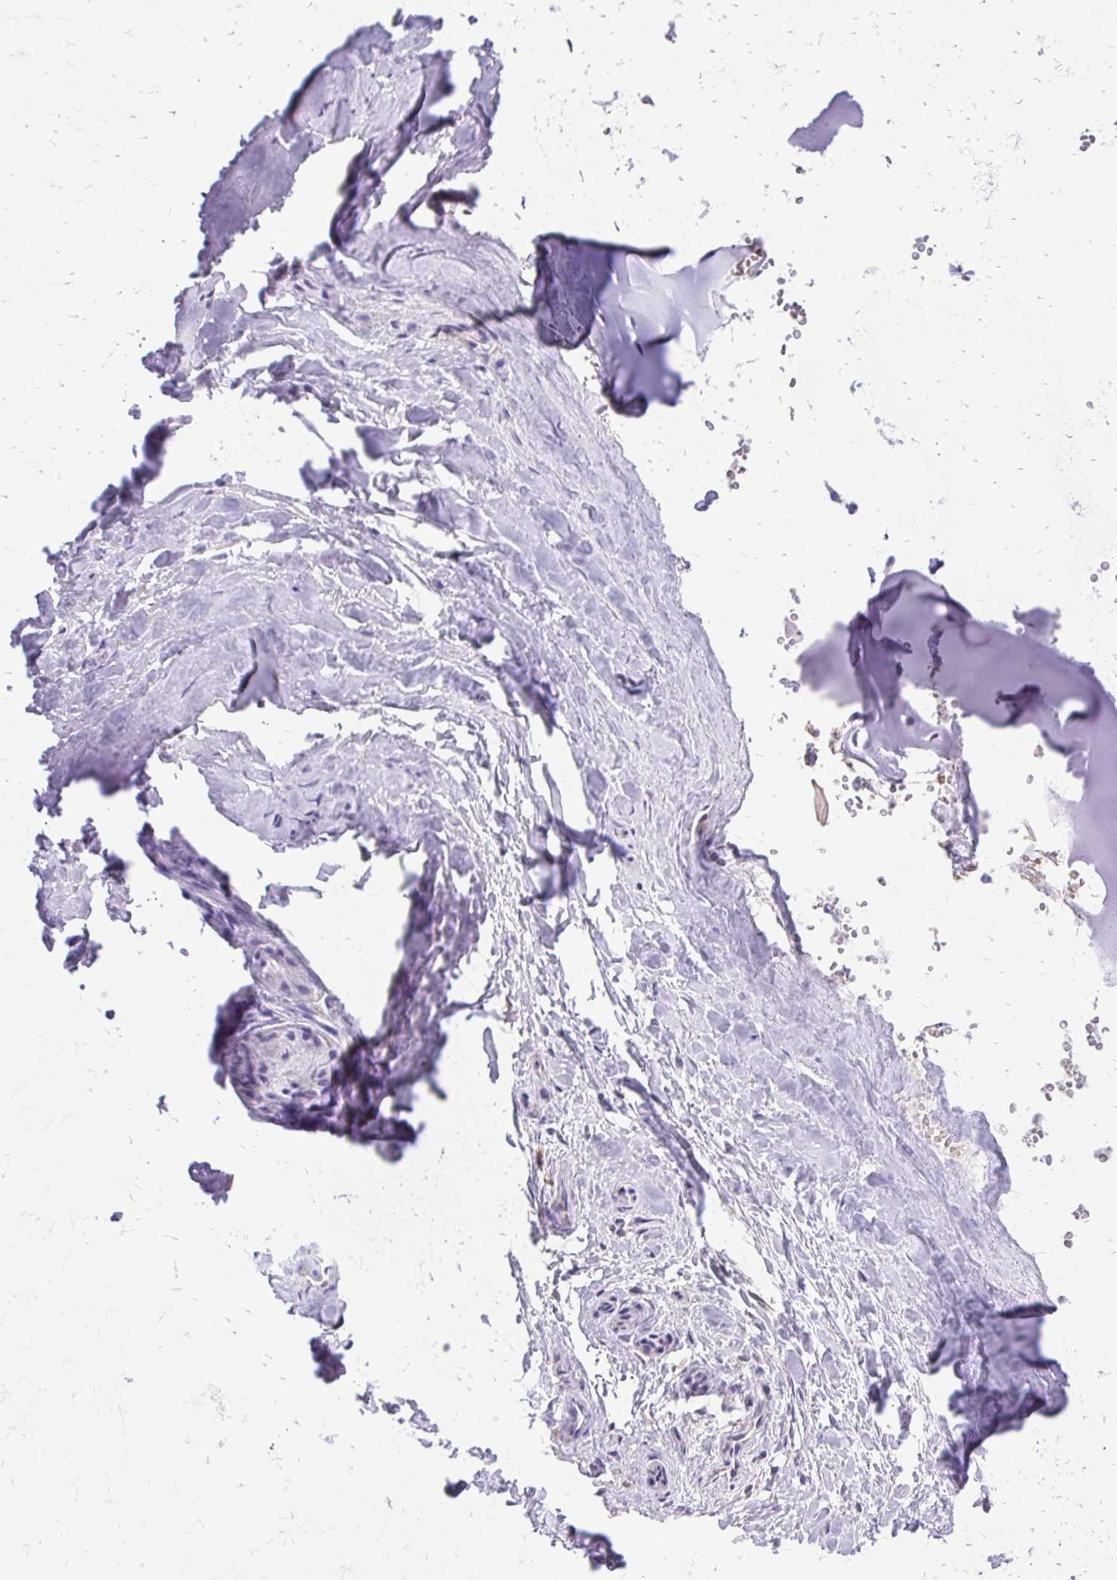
{"staining": {"intensity": "negative", "quantity": "none", "location": "none"}, "tissue": "adipose tissue", "cell_type": "Adipocytes", "image_type": "normal", "snomed": [{"axis": "morphology", "description": "Normal tissue, NOS"}, {"axis": "topography", "description": "Cartilage tissue"}, {"axis": "topography", "description": "Nasopharynx"}, {"axis": "topography", "description": "Thyroid gland"}], "caption": "Immunohistochemistry (IHC) photomicrograph of benign adipose tissue: adipose tissue stained with DAB demonstrates no significant protein staining in adipocytes. The staining is performed using DAB (3,3'-diaminobenzidine) brown chromogen with nuclei counter-stained in using hematoxylin.", "gene": "SIGLEC11", "patient": {"sex": "male", "age": 63}}